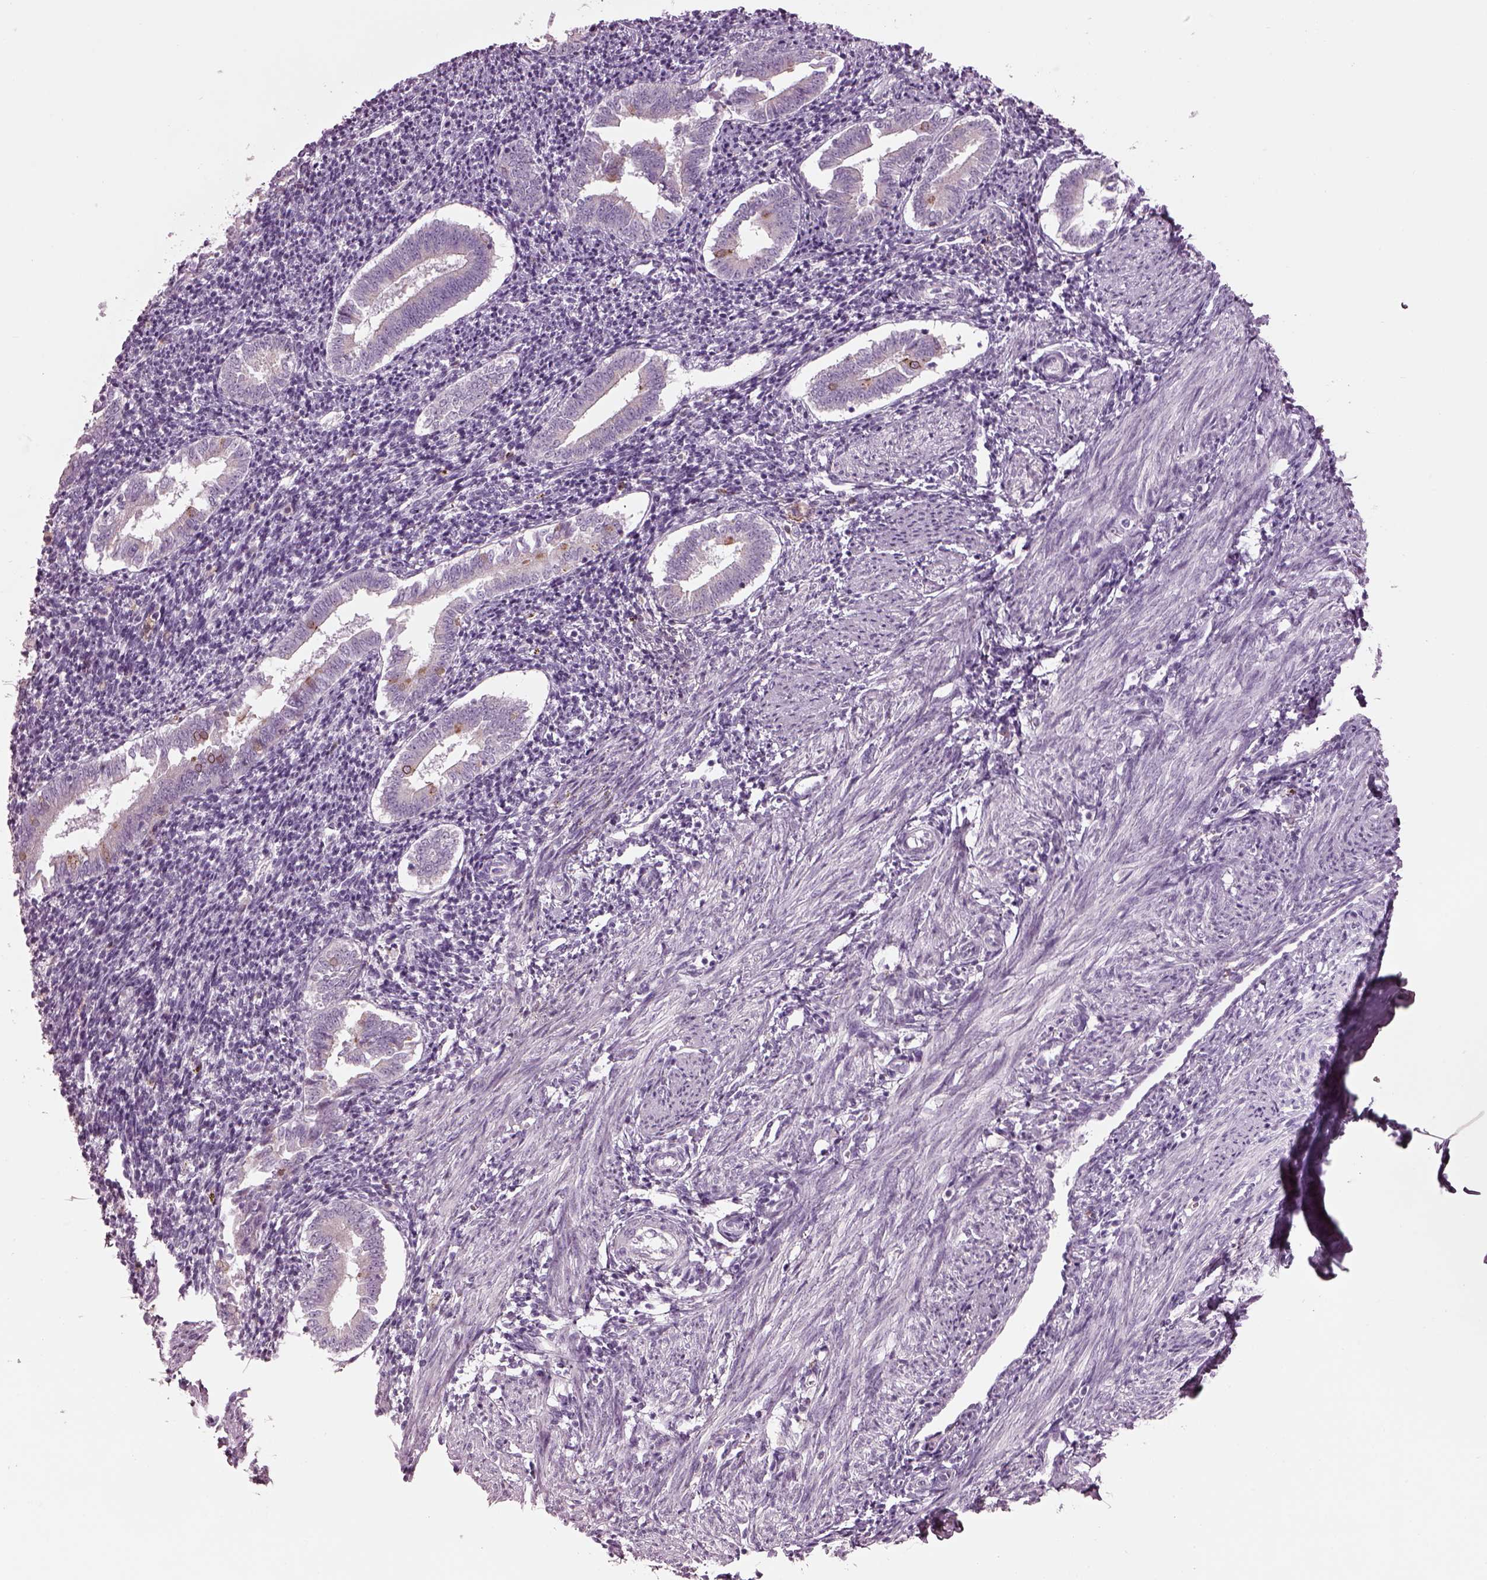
{"staining": {"intensity": "negative", "quantity": "none", "location": "none"}, "tissue": "endometrium", "cell_type": "Cells in endometrial stroma", "image_type": "normal", "snomed": [{"axis": "morphology", "description": "Normal tissue, NOS"}, {"axis": "topography", "description": "Endometrium"}], "caption": "Endometrium was stained to show a protein in brown. There is no significant expression in cells in endometrial stroma. The staining was performed using DAB (3,3'-diaminobenzidine) to visualize the protein expression in brown, while the nuclei were stained in blue with hematoxylin (Magnification: 20x).", "gene": "TMEM231", "patient": {"sex": "female", "age": 25}}